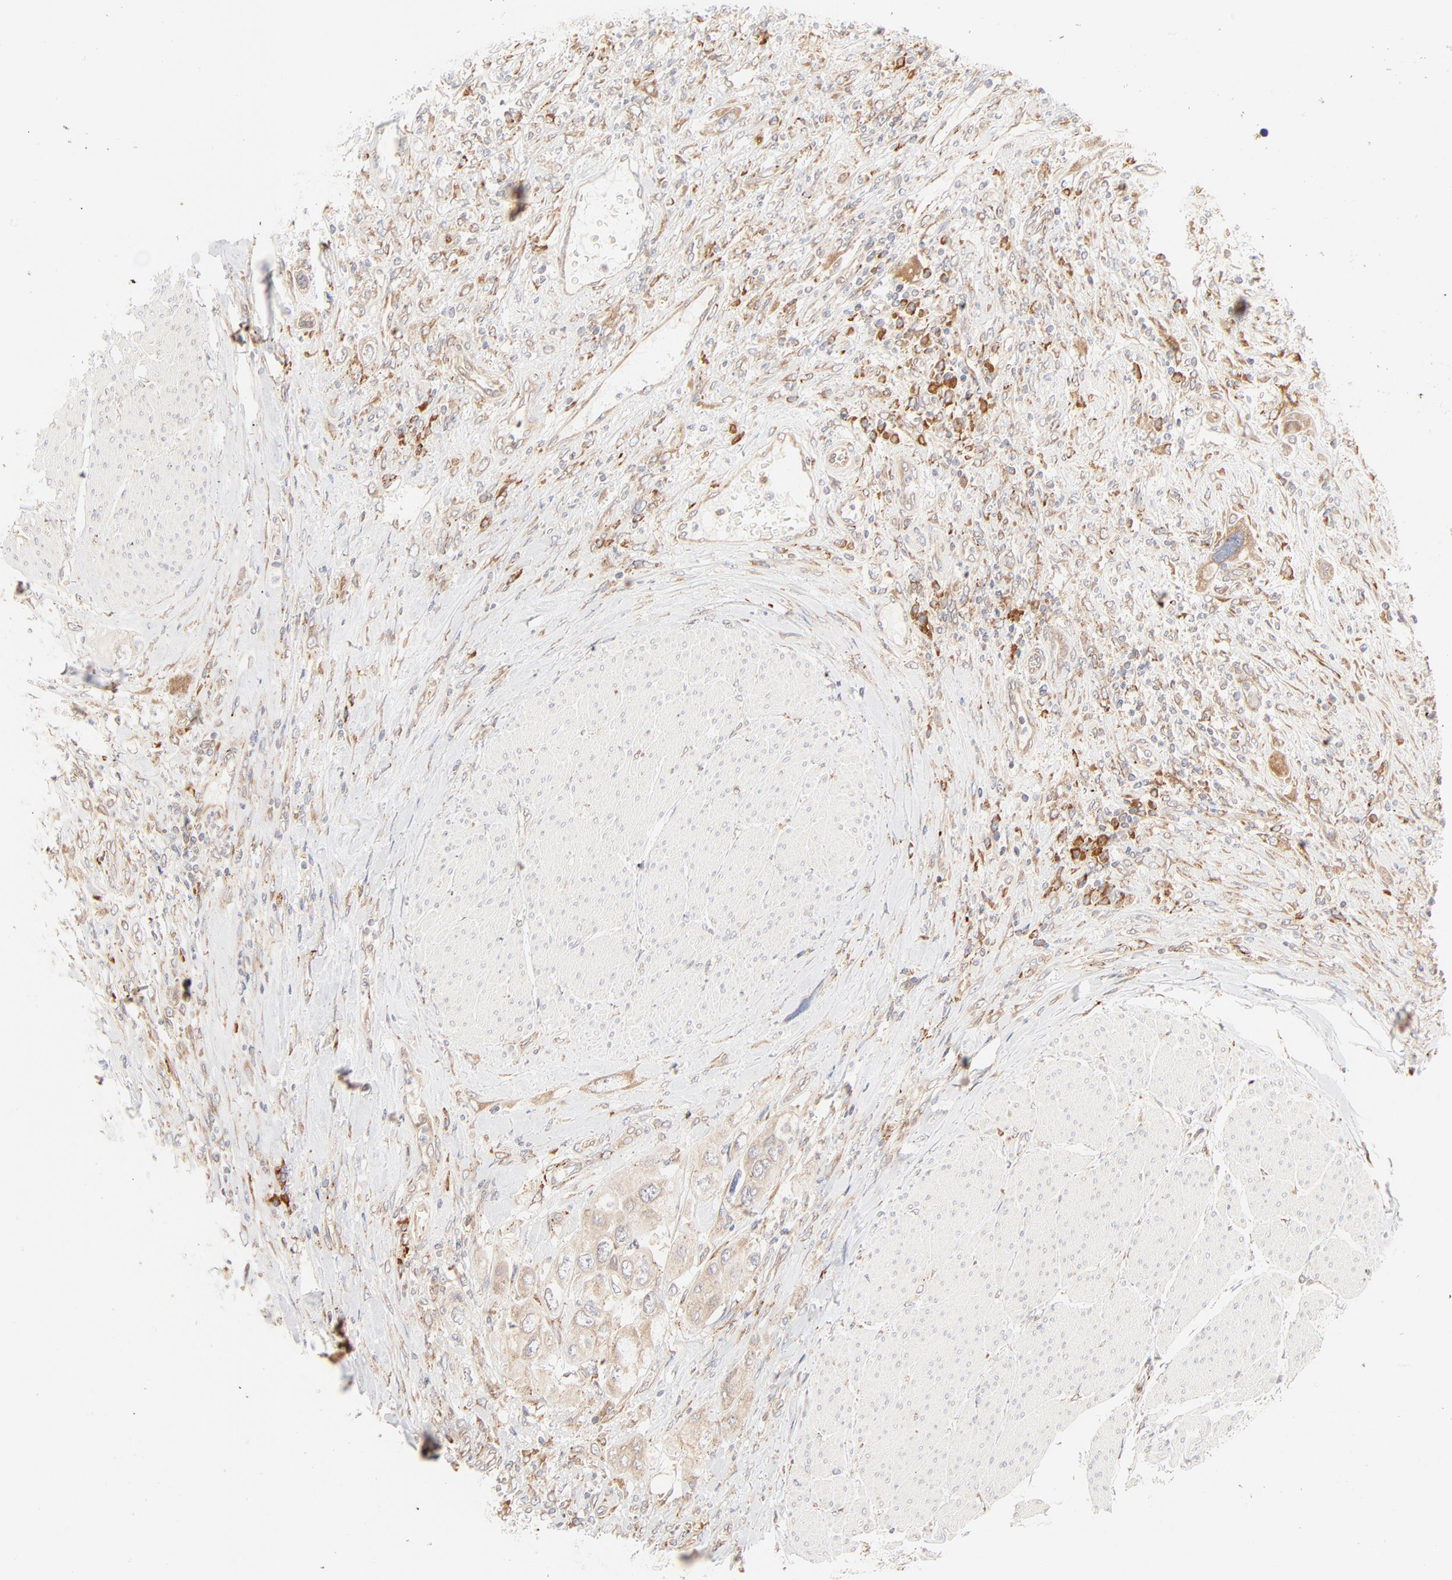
{"staining": {"intensity": "moderate", "quantity": ">75%", "location": "cytoplasmic/membranous"}, "tissue": "urothelial cancer", "cell_type": "Tumor cells", "image_type": "cancer", "snomed": [{"axis": "morphology", "description": "Urothelial carcinoma, High grade"}, {"axis": "topography", "description": "Urinary bladder"}], "caption": "Tumor cells reveal medium levels of moderate cytoplasmic/membranous staining in approximately >75% of cells in urothelial cancer.", "gene": "PARP12", "patient": {"sex": "male", "age": 50}}